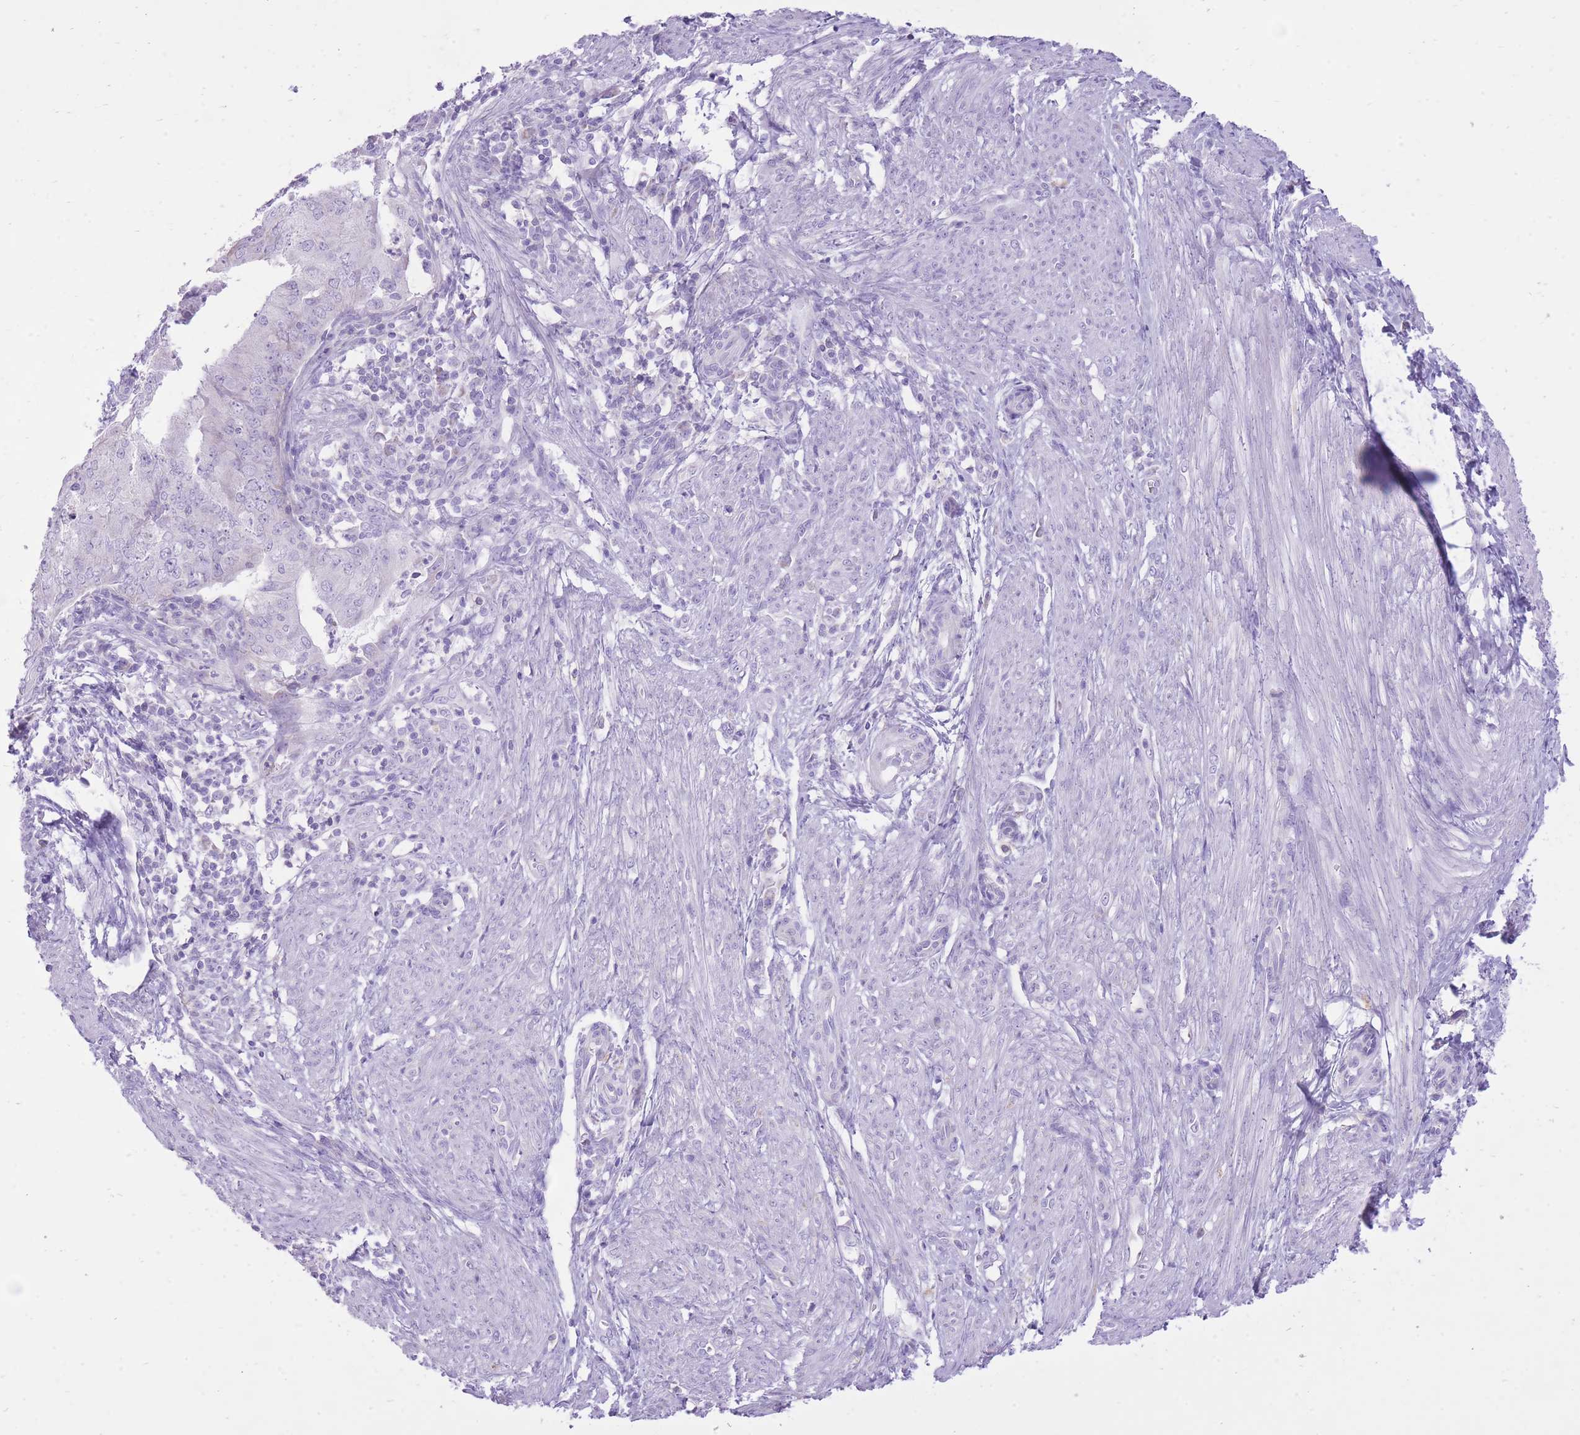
{"staining": {"intensity": "negative", "quantity": "none", "location": "none"}, "tissue": "endometrial cancer", "cell_type": "Tumor cells", "image_type": "cancer", "snomed": [{"axis": "morphology", "description": "Adenocarcinoma, NOS"}, {"axis": "topography", "description": "Endometrium"}], "caption": "Immunohistochemical staining of endometrial cancer reveals no significant positivity in tumor cells.", "gene": "SLC4A4", "patient": {"sex": "female", "age": 50}}